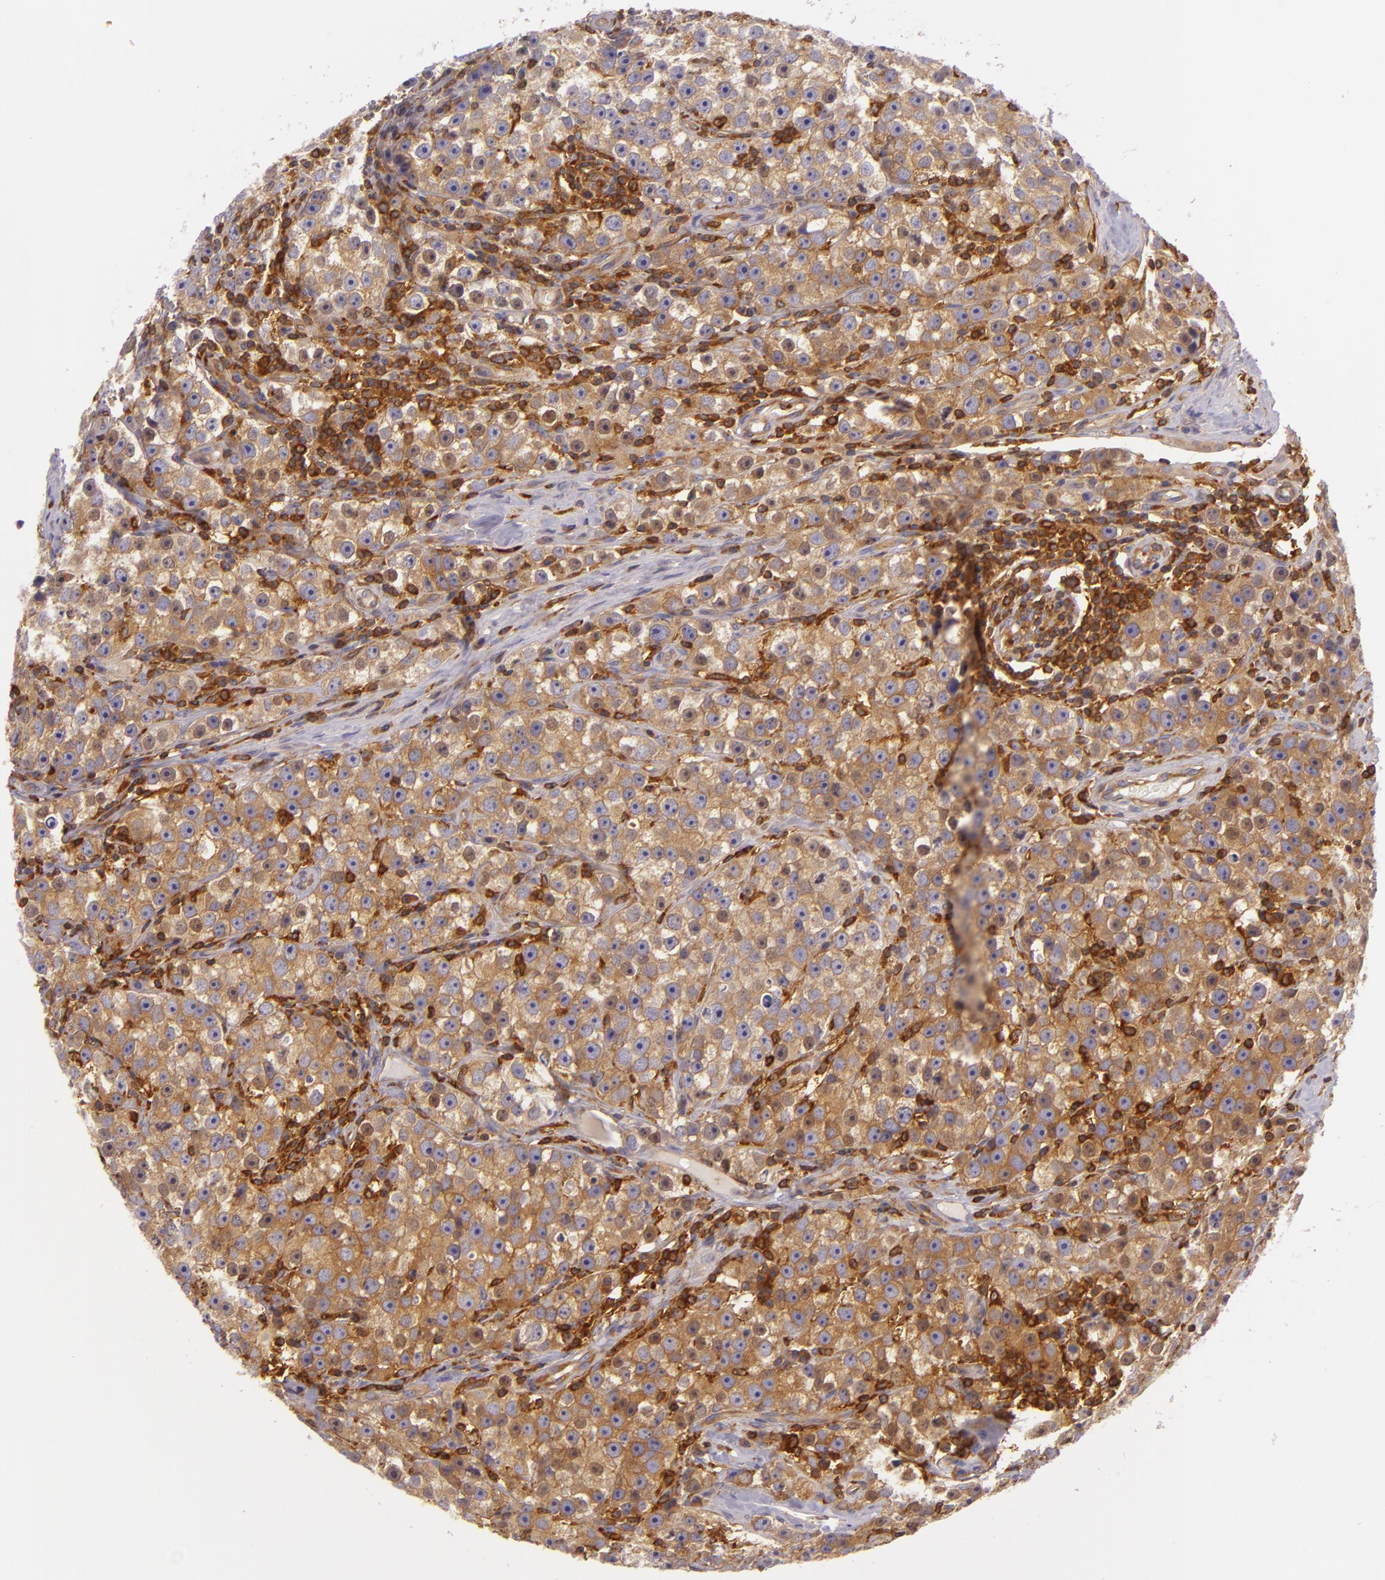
{"staining": {"intensity": "moderate", "quantity": ">75%", "location": "cytoplasmic/membranous"}, "tissue": "testis cancer", "cell_type": "Tumor cells", "image_type": "cancer", "snomed": [{"axis": "morphology", "description": "Seminoma, NOS"}, {"axis": "topography", "description": "Testis"}], "caption": "Brown immunohistochemical staining in seminoma (testis) demonstrates moderate cytoplasmic/membranous staining in approximately >75% of tumor cells.", "gene": "TLN1", "patient": {"sex": "male", "age": 32}}